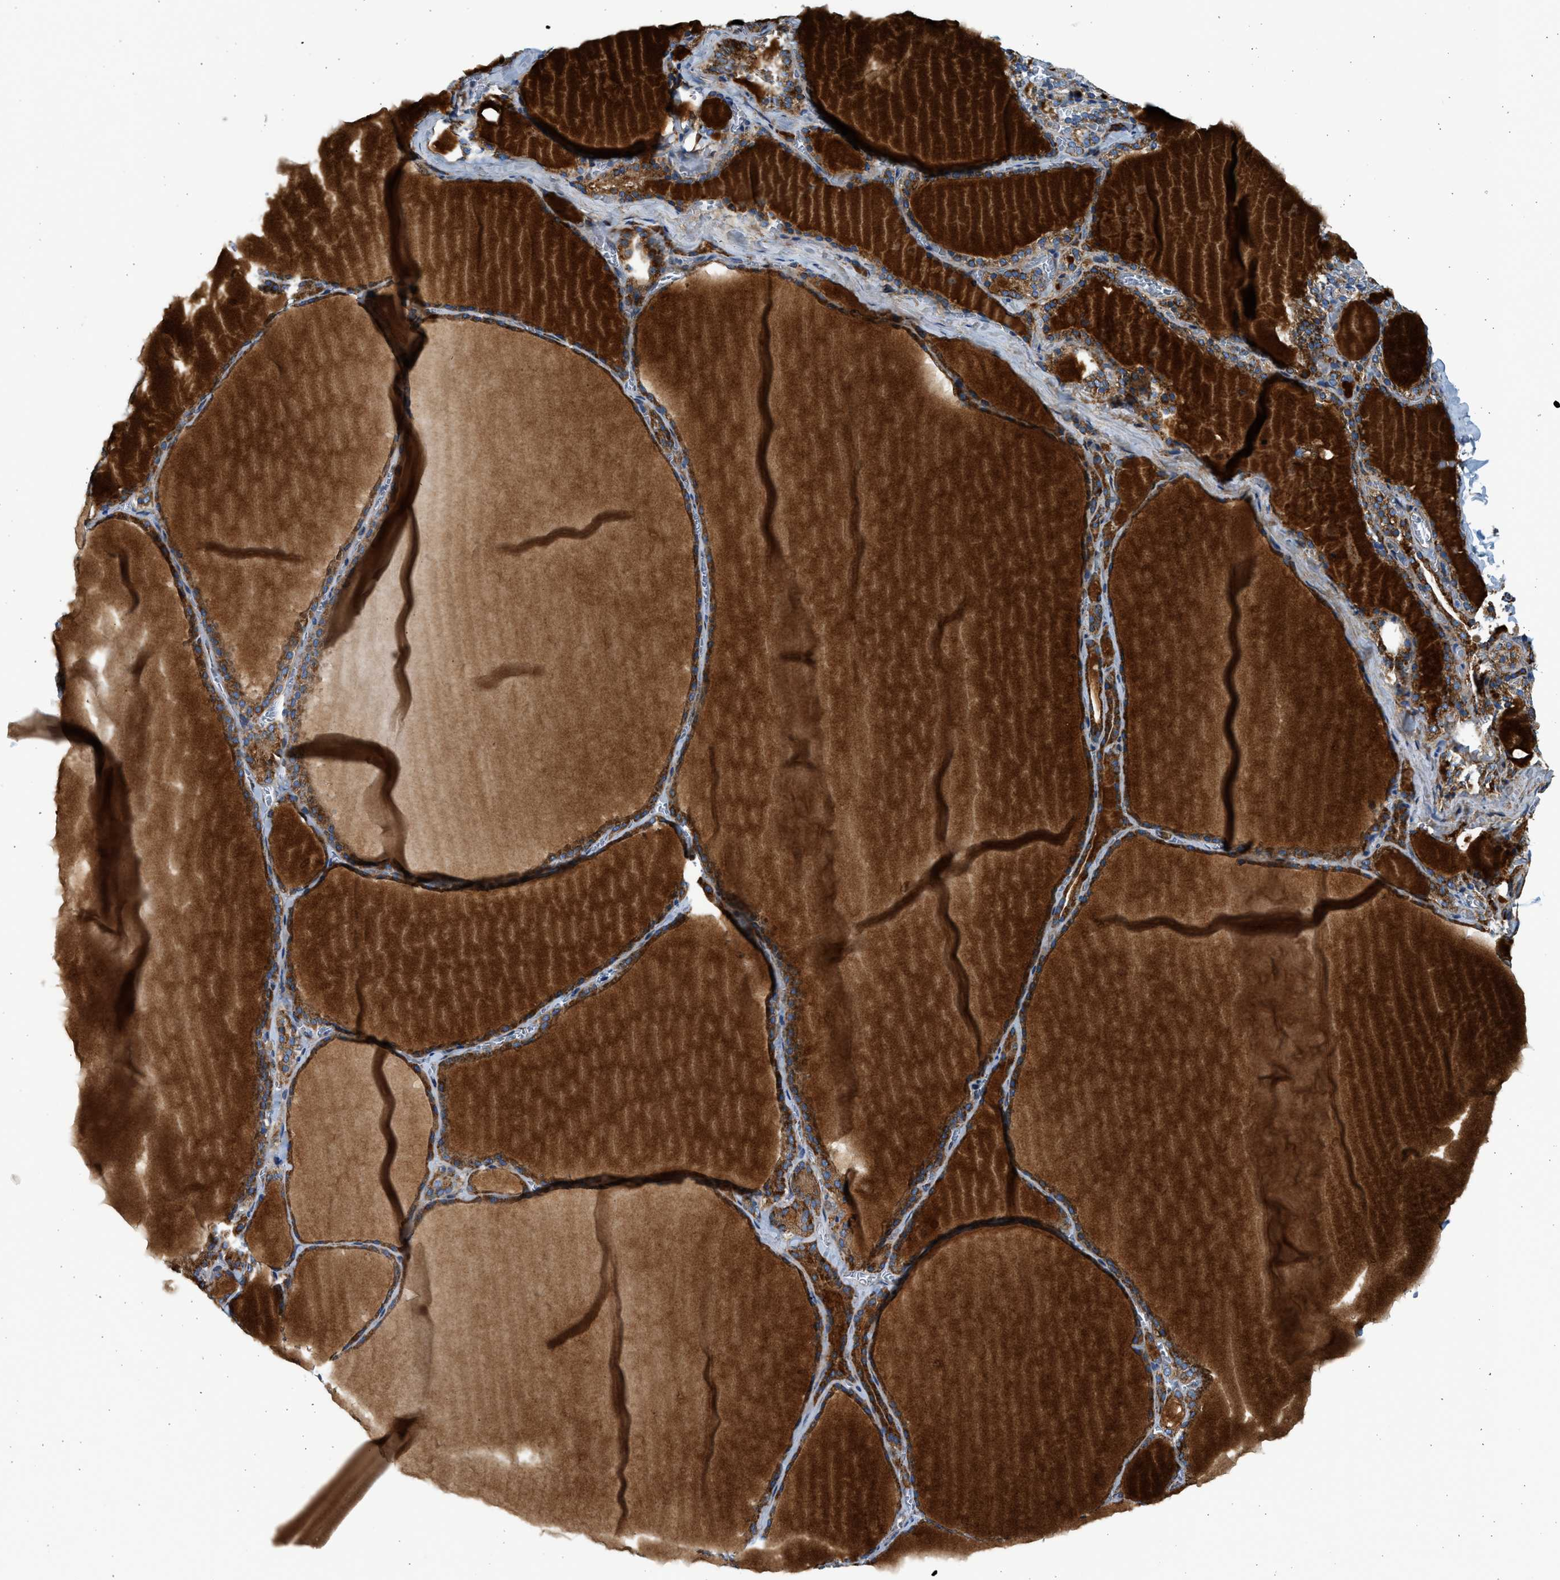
{"staining": {"intensity": "strong", "quantity": ">75%", "location": "cytoplasmic/membranous"}, "tissue": "thyroid gland", "cell_type": "Glandular cells", "image_type": "normal", "snomed": [{"axis": "morphology", "description": "Normal tissue, NOS"}, {"axis": "topography", "description": "Thyroid gland"}], "caption": "A photomicrograph of thyroid gland stained for a protein displays strong cytoplasmic/membranous brown staining in glandular cells. The protein of interest is shown in brown color, while the nuclei are stained blue.", "gene": "CNTN6", "patient": {"sex": "male", "age": 56}}